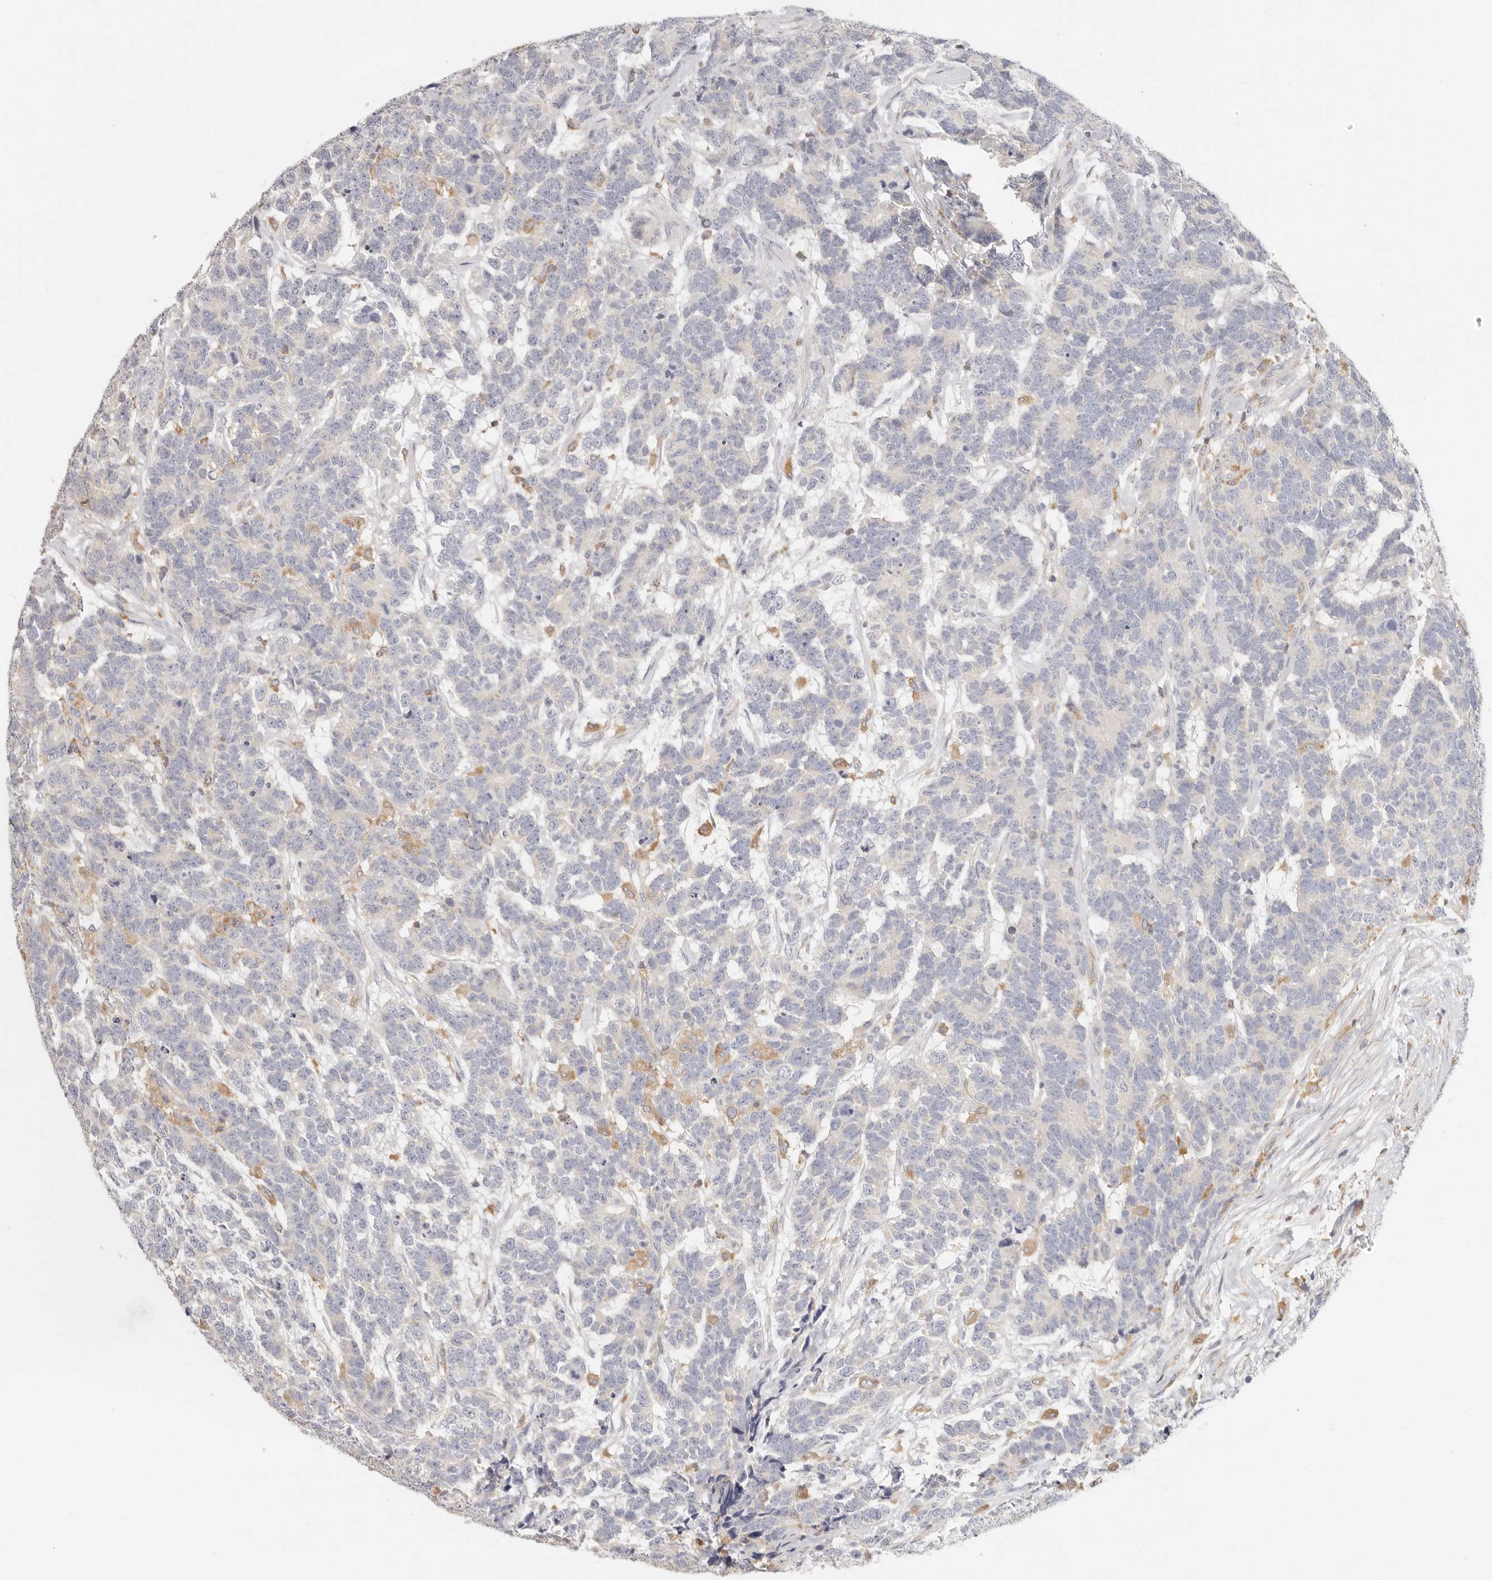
{"staining": {"intensity": "negative", "quantity": "none", "location": "none"}, "tissue": "testis cancer", "cell_type": "Tumor cells", "image_type": "cancer", "snomed": [{"axis": "morphology", "description": "Carcinoma, Embryonal, NOS"}, {"axis": "topography", "description": "Testis"}], "caption": "This histopathology image is of testis cancer stained with IHC to label a protein in brown with the nuclei are counter-stained blue. There is no expression in tumor cells.", "gene": "ANXA9", "patient": {"sex": "male", "age": 26}}